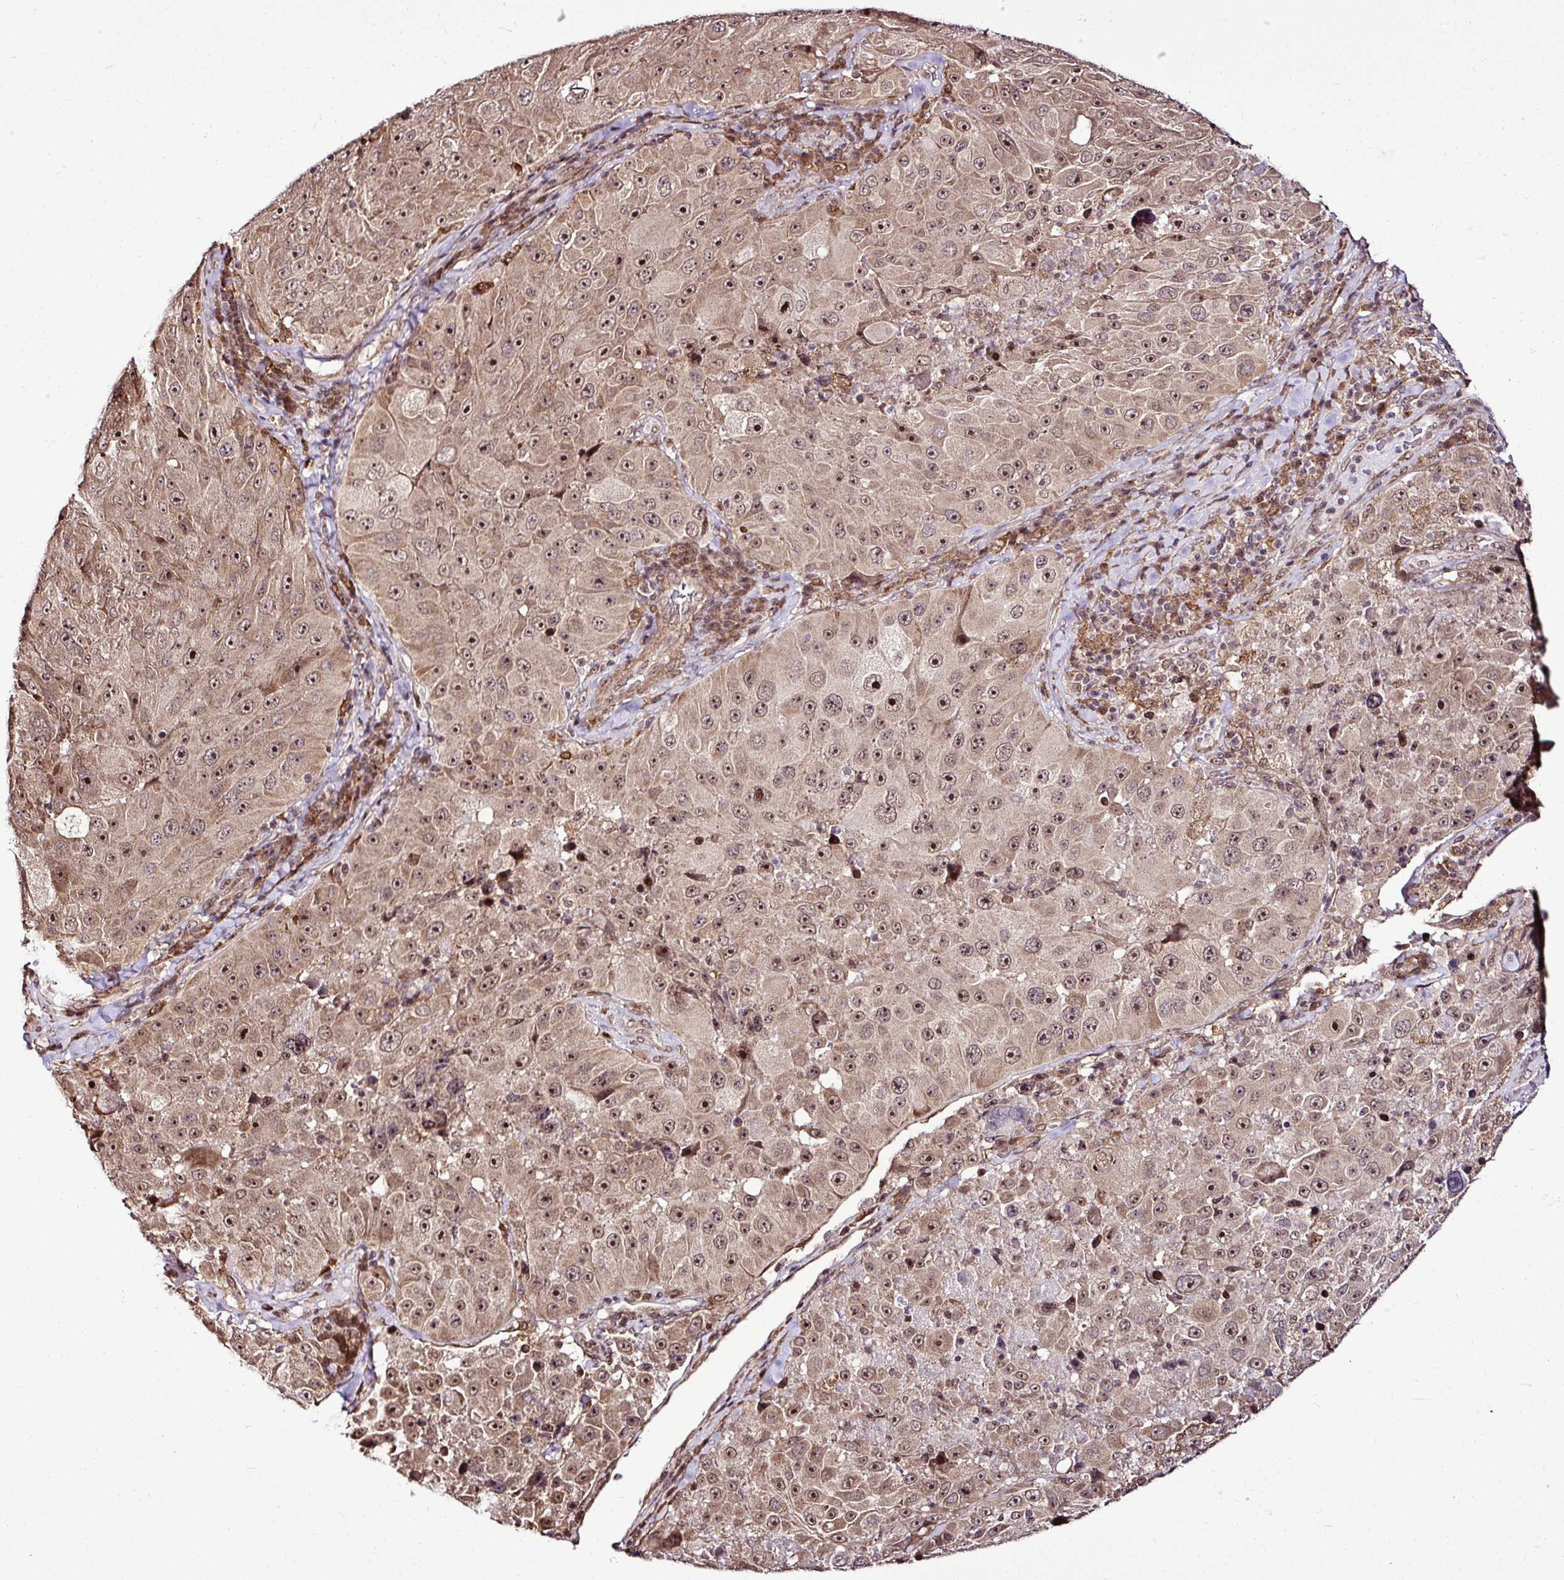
{"staining": {"intensity": "moderate", "quantity": ">75%", "location": "cytoplasmic/membranous,nuclear"}, "tissue": "melanoma", "cell_type": "Tumor cells", "image_type": "cancer", "snomed": [{"axis": "morphology", "description": "Malignant melanoma, Metastatic site"}, {"axis": "topography", "description": "Lymph node"}], "caption": "Brown immunohistochemical staining in human melanoma demonstrates moderate cytoplasmic/membranous and nuclear positivity in approximately >75% of tumor cells.", "gene": "FAM153A", "patient": {"sex": "male", "age": 62}}